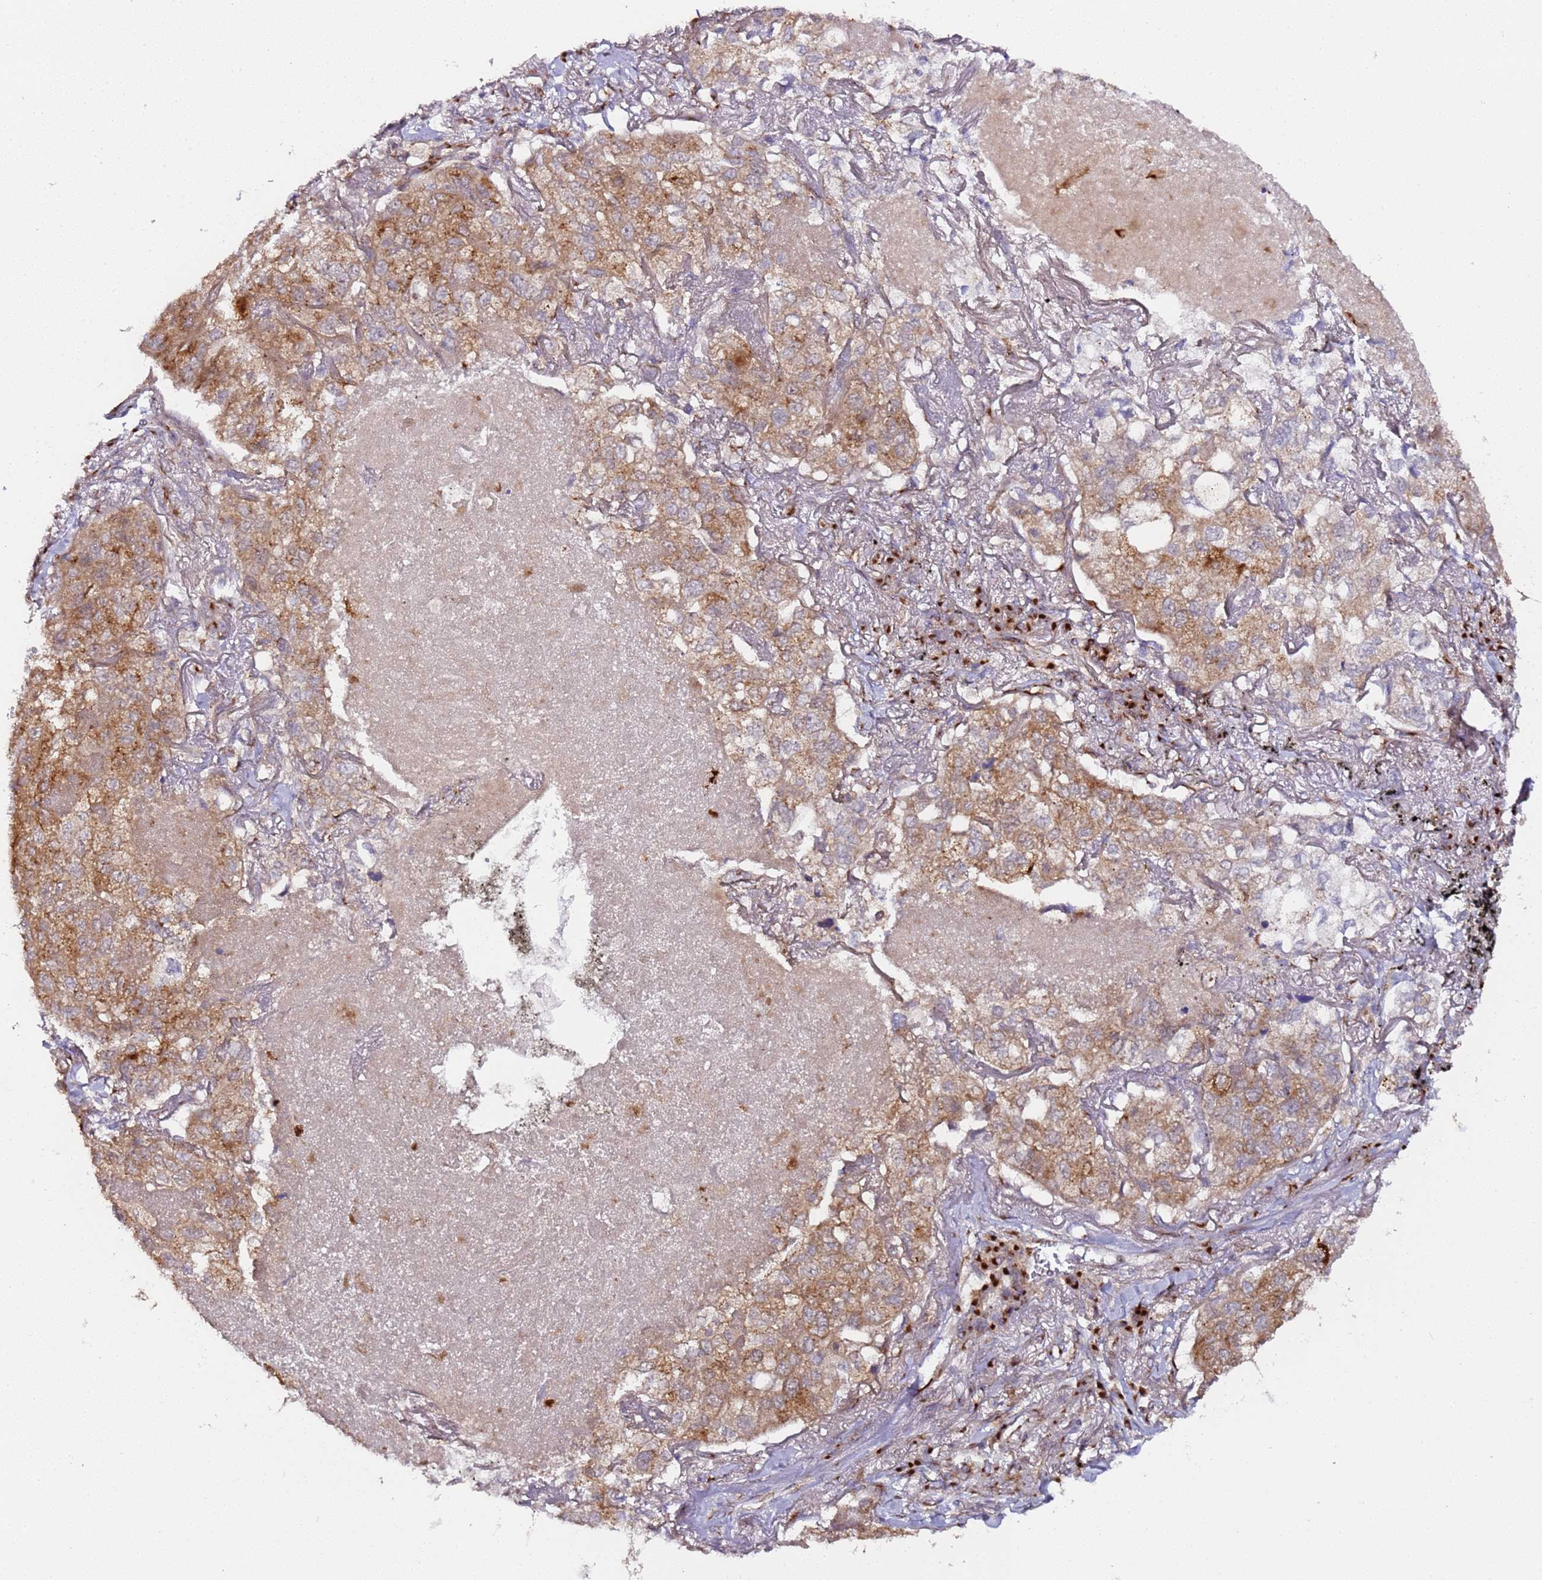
{"staining": {"intensity": "moderate", "quantity": ">75%", "location": "cytoplasmic/membranous"}, "tissue": "lung cancer", "cell_type": "Tumor cells", "image_type": "cancer", "snomed": [{"axis": "morphology", "description": "Adenocarcinoma, NOS"}, {"axis": "topography", "description": "Lung"}], "caption": "Tumor cells reveal medium levels of moderate cytoplasmic/membranous staining in about >75% of cells in lung adenocarcinoma.", "gene": "MRPL49", "patient": {"sex": "male", "age": 65}}